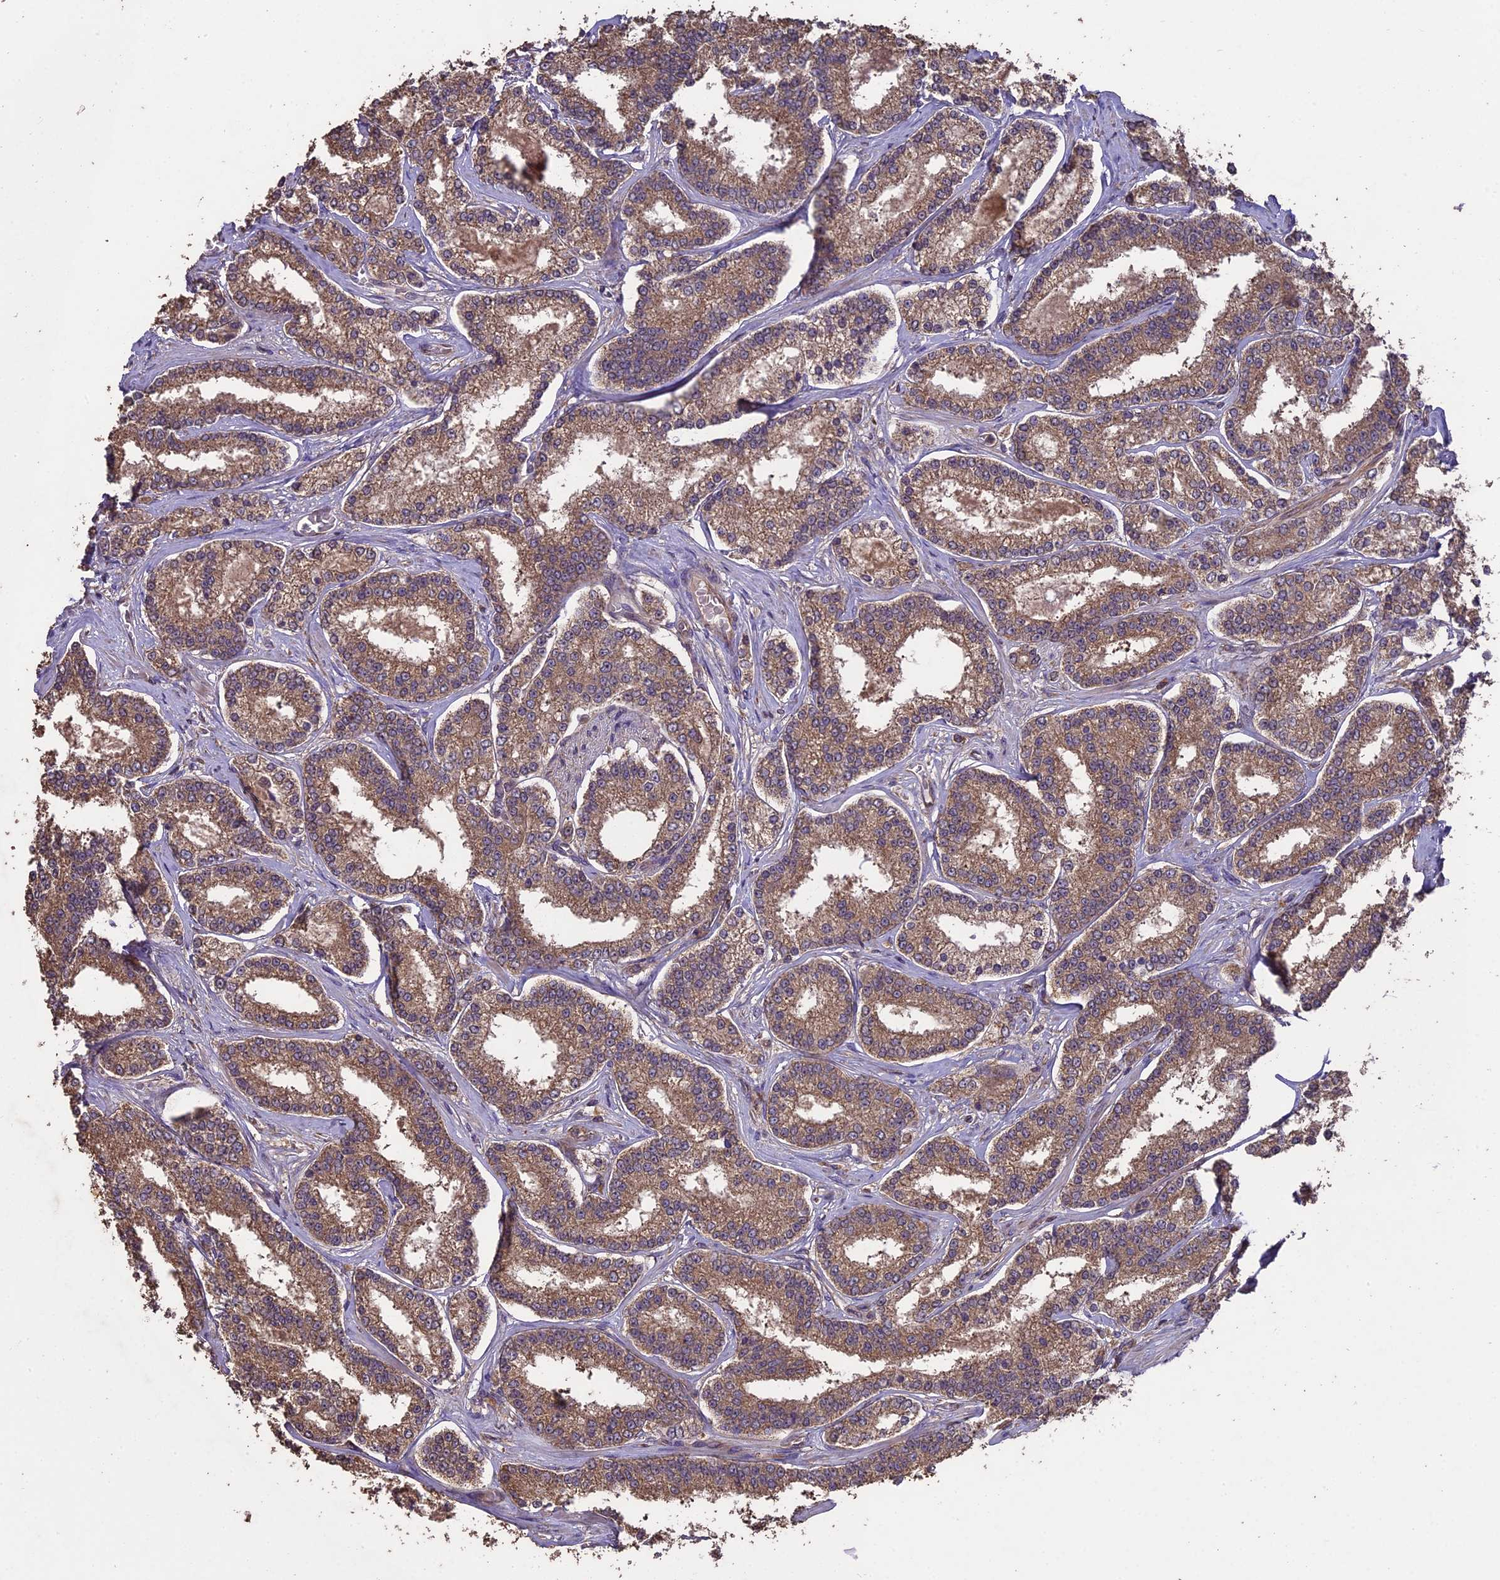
{"staining": {"intensity": "moderate", "quantity": ">75%", "location": "cytoplasmic/membranous"}, "tissue": "prostate cancer", "cell_type": "Tumor cells", "image_type": "cancer", "snomed": [{"axis": "morphology", "description": "Normal tissue, NOS"}, {"axis": "morphology", "description": "Adenocarcinoma, High grade"}, {"axis": "topography", "description": "Prostate"}], "caption": "Immunohistochemistry of human prostate cancer (high-grade adenocarcinoma) shows medium levels of moderate cytoplasmic/membranous staining in about >75% of tumor cells. (DAB (3,3'-diaminobenzidine) IHC, brown staining for protein, blue staining for nuclei).", "gene": "TTLL10", "patient": {"sex": "male", "age": 83}}